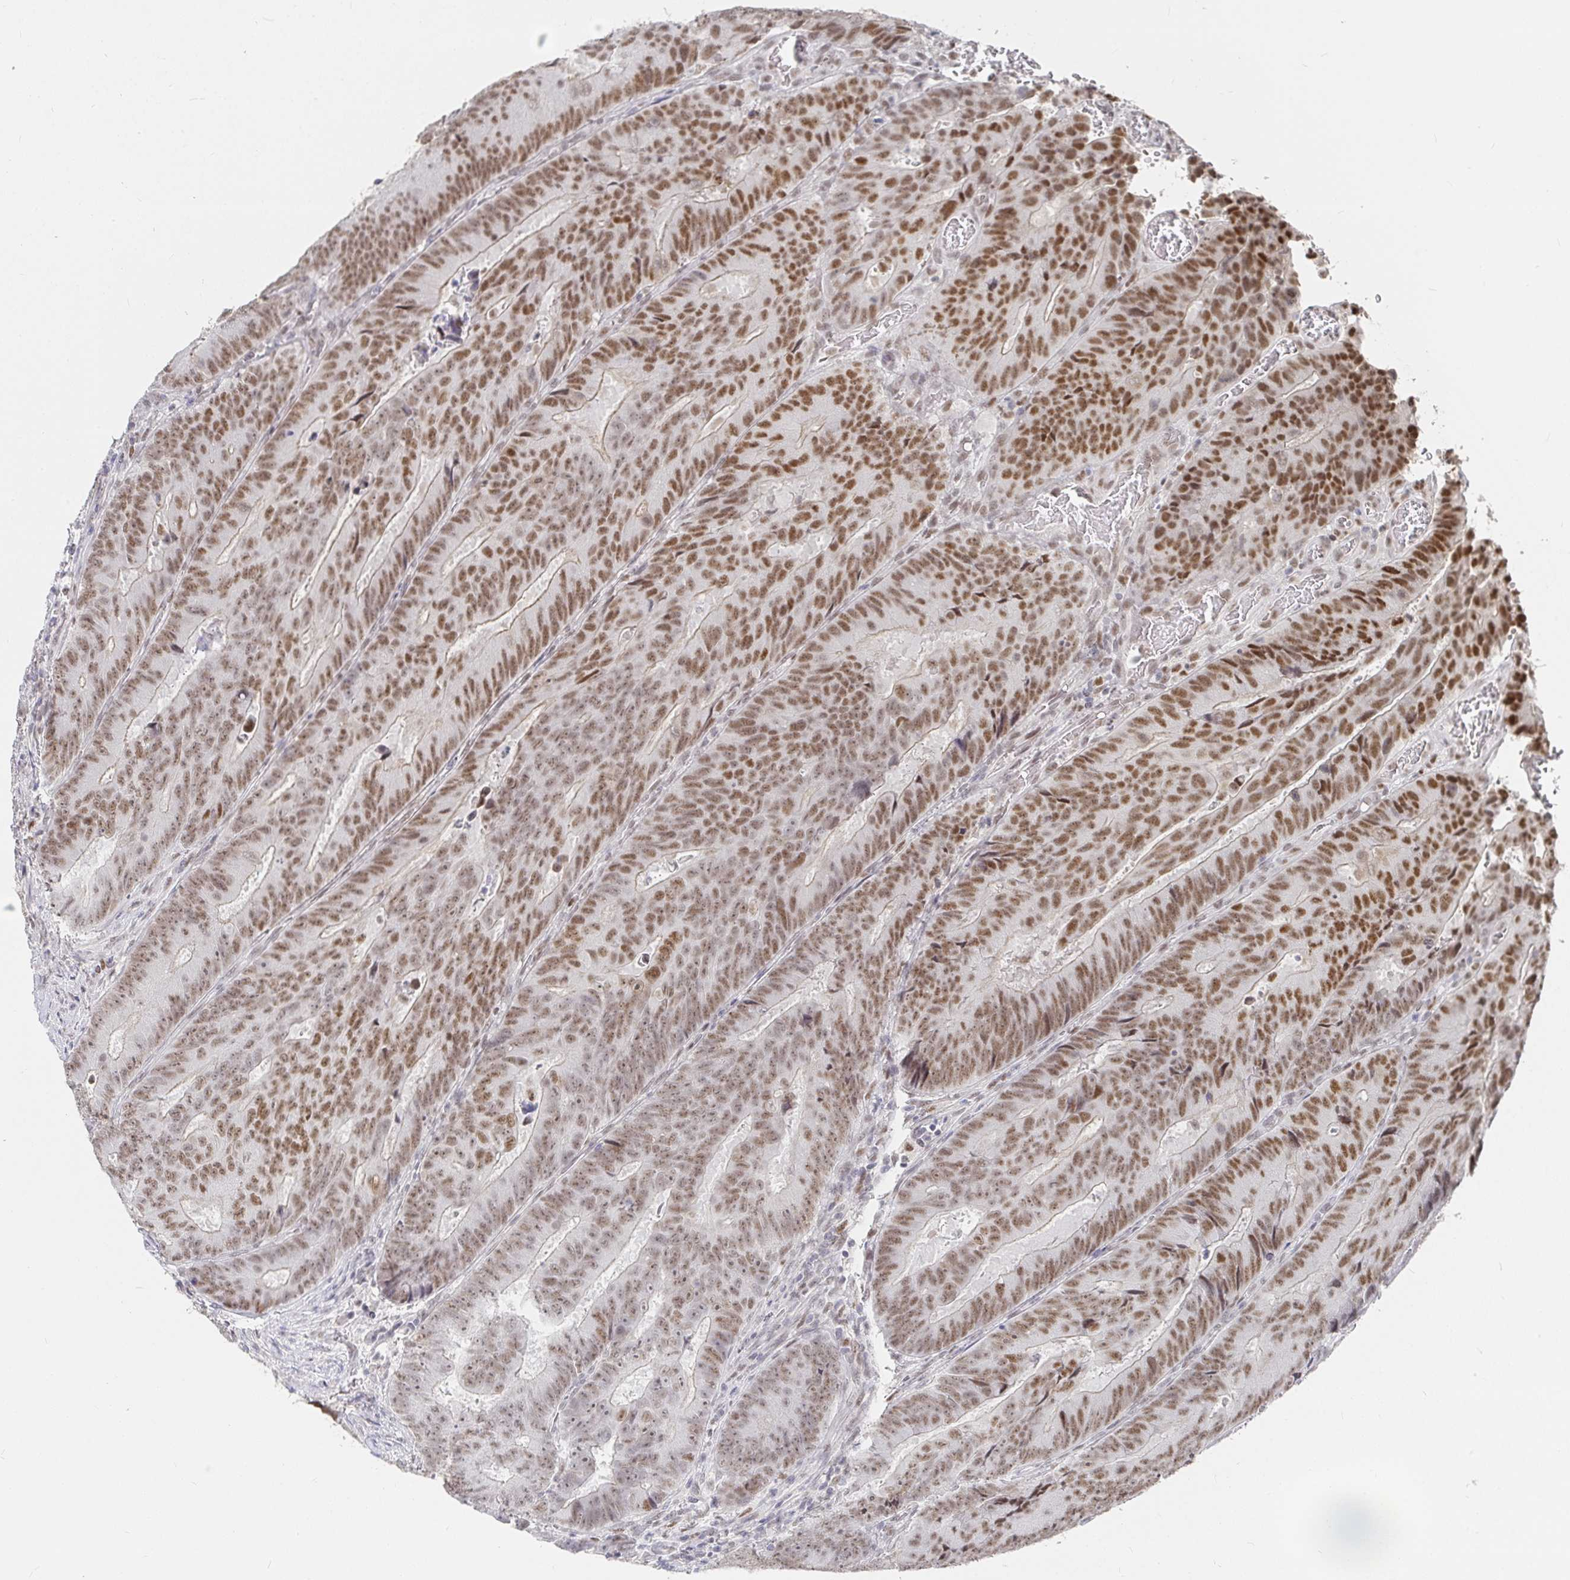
{"staining": {"intensity": "moderate", "quantity": ">75%", "location": "nuclear"}, "tissue": "colorectal cancer", "cell_type": "Tumor cells", "image_type": "cancer", "snomed": [{"axis": "morphology", "description": "Adenocarcinoma, NOS"}, {"axis": "topography", "description": "Colon"}], "caption": "Immunohistochemical staining of human adenocarcinoma (colorectal) demonstrates medium levels of moderate nuclear protein positivity in about >75% of tumor cells. (brown staining indicates protein expression, while blue staining denotes nuclei).", "gene": "RCOR1", "patient": {"sex": "female", "age": 48}}